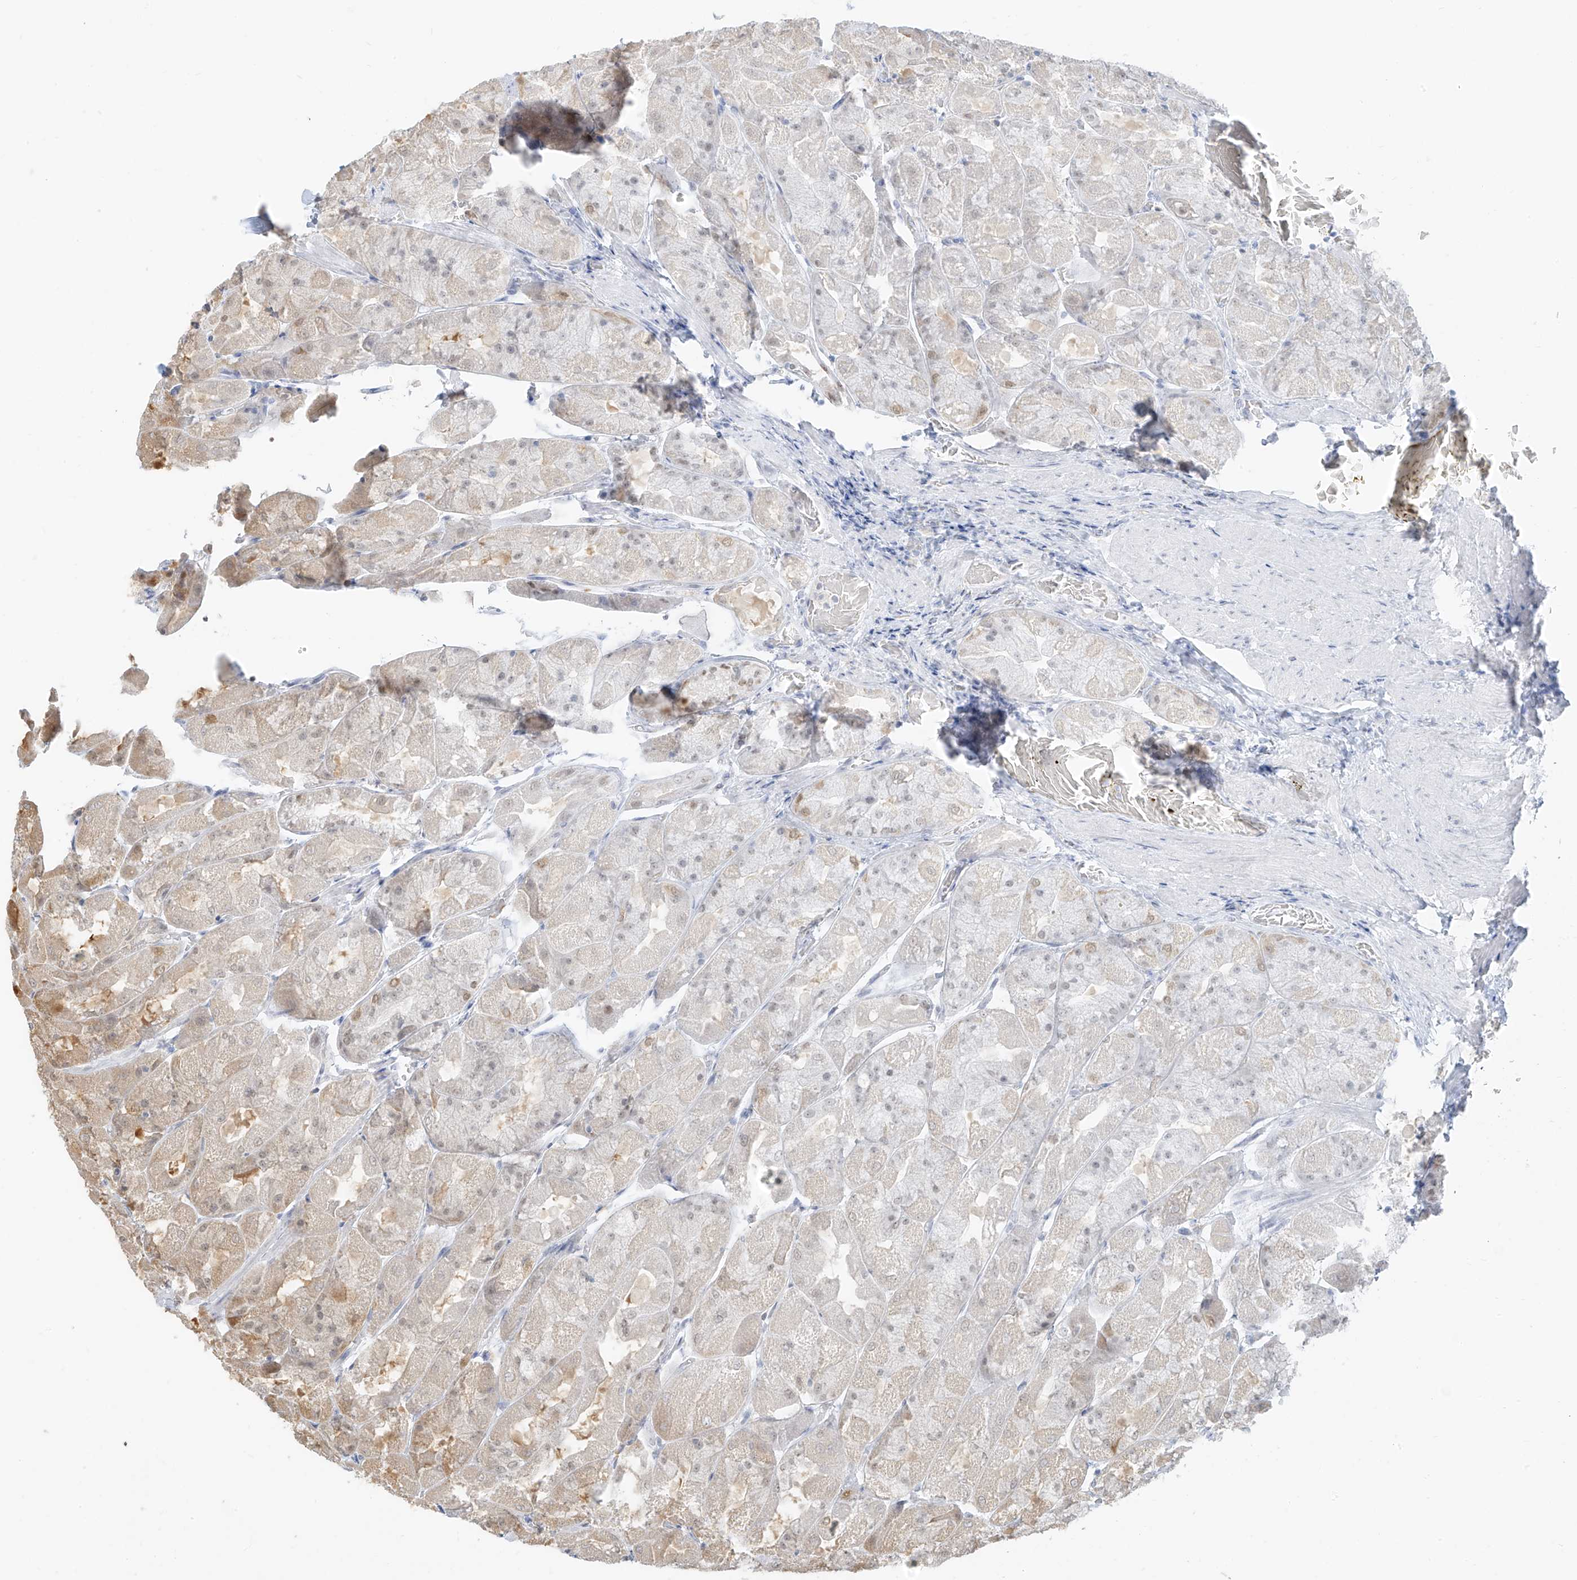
{"staining": {"intensity": "moderate", "quantity": "<25%", "location": "nuclear"}, "tissue": "stomach", "cell_type": "Glandular cells", "image_type": "normal", "snomed": [{"axis": "morphology", "description": "Normal tissue, NOS"}, {"axis": "topography", "description": "Stomach"}], "caption": "Stomach stained with immunohistochemistry (IHC) shows moderate nuclear expression in about <25% of glandular cells.", "gene": "ZMYM2", "patient": {"sex": "female", "age": 61}}